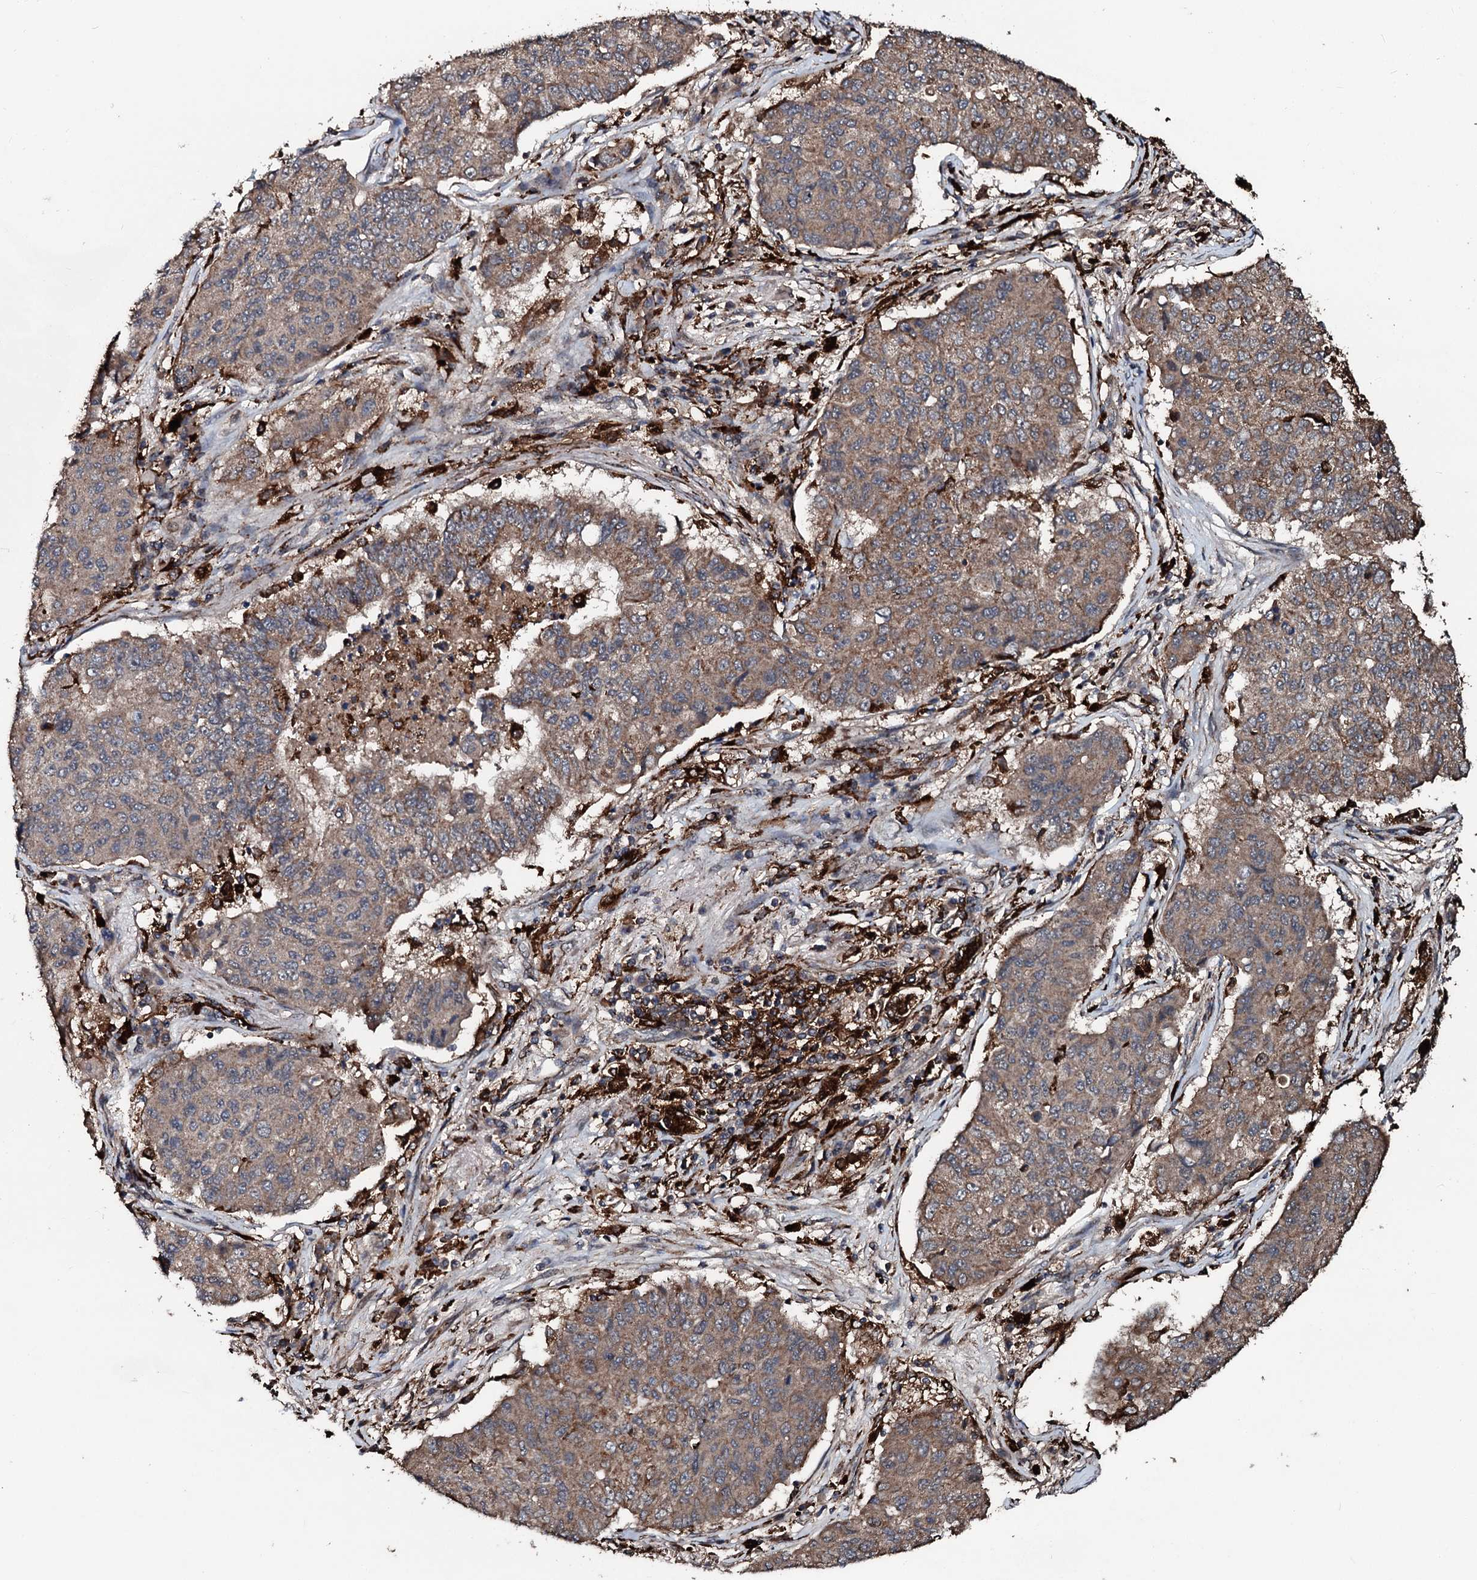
{"staining": {"intensity": "weak", "quantity": "25%-75%", "location": "cytoplasmic/membranous"}, "tissue": "lung cancer", "cell_type": "Tumor cells", "image_type": "cancer", "snomed": [{"axis": "morphology", "description": "Squamous cell carcinoma, NOS"}, {"axis": "topography", "description": "Lung"}], "caption": "A histopathology image of human lung cancer (squamous cell carcinoma) stained for a protein displays weak cytoplasmic/membranous brown staining in tumor cells.", "gene": "TPGS2", "patient": {"sex": "male", "age": 74}}